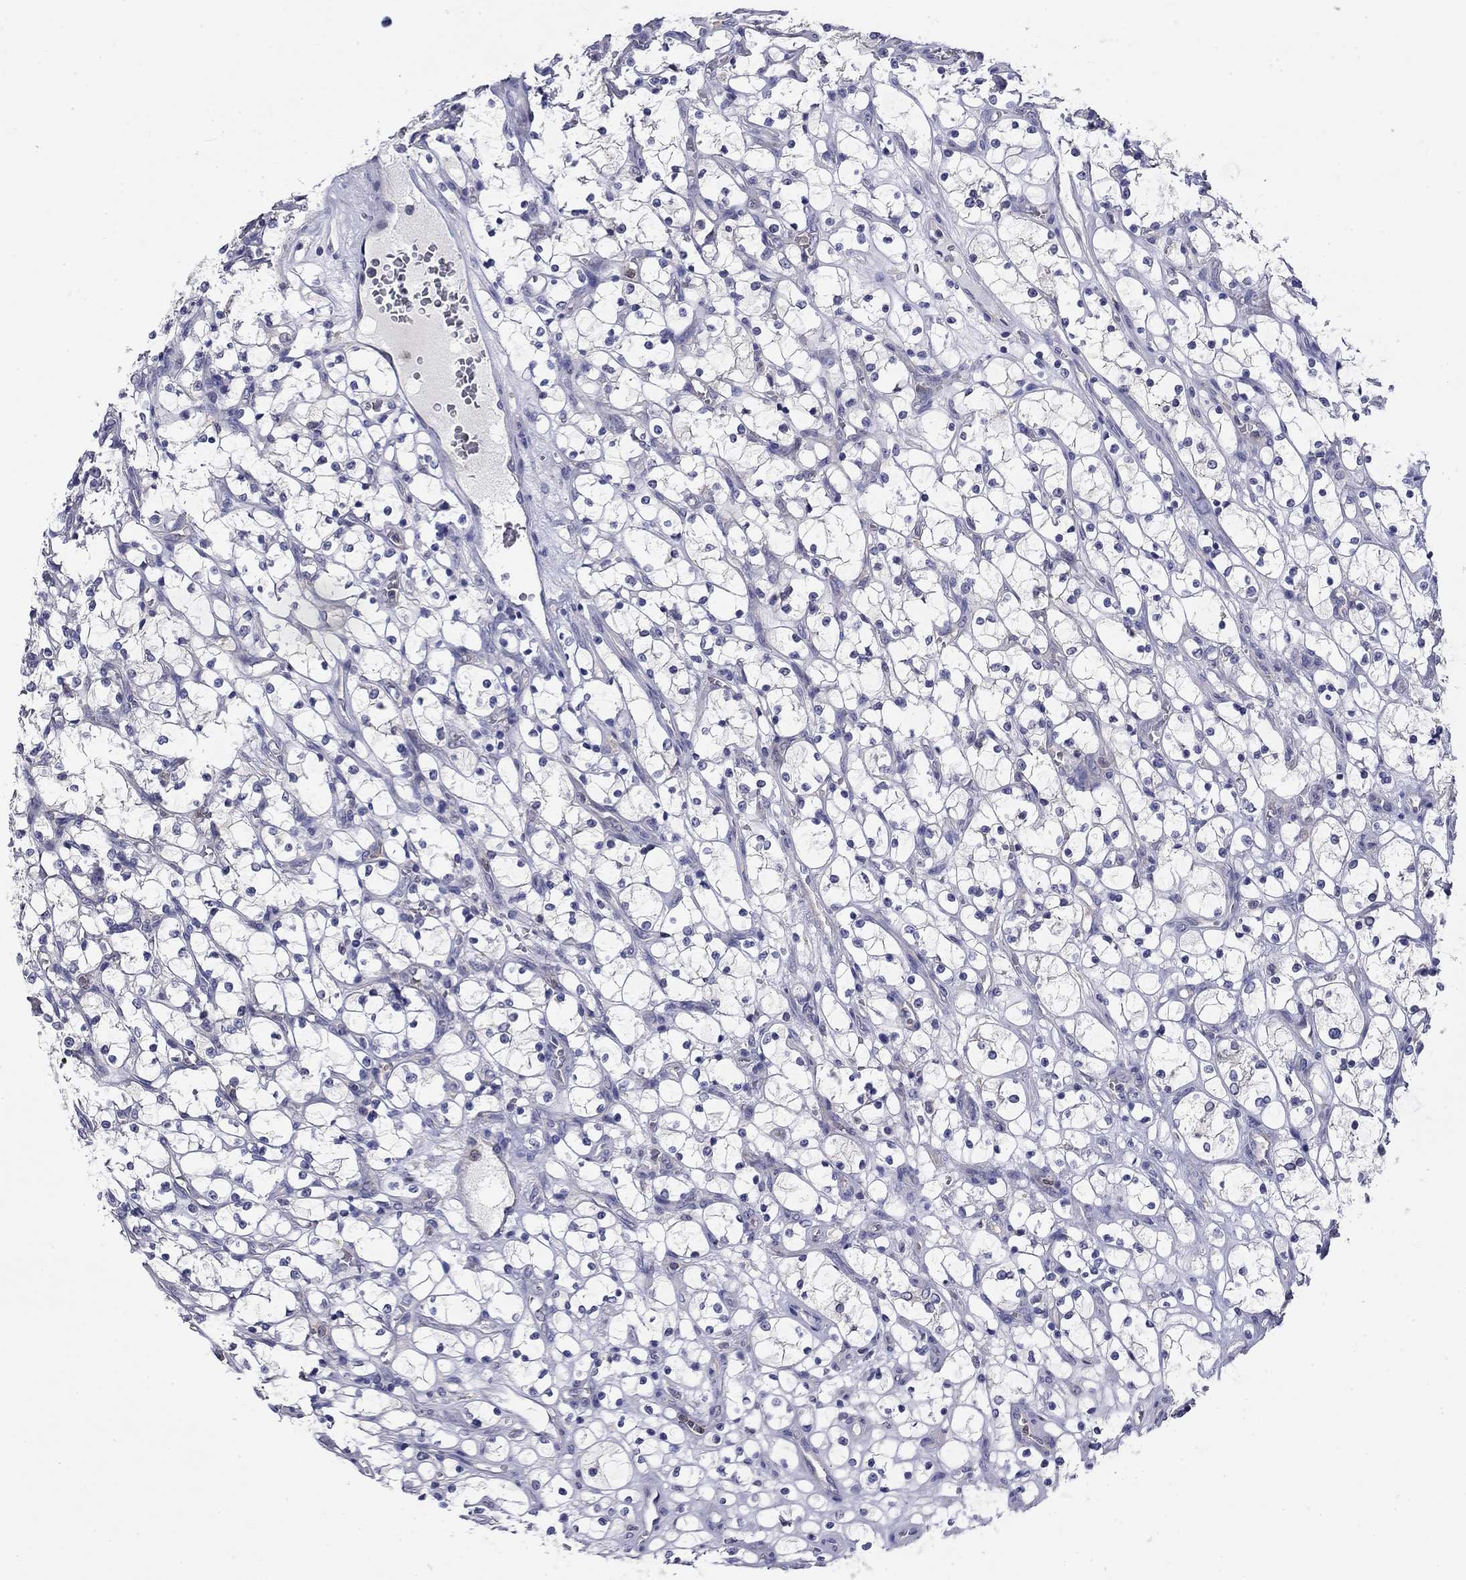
{"staining": {"intensity": "negative", "quantity": "none", "location": "none"}, "tissue": "renal cancer", "cell_type": "Tumor cells", "image_type": "cancer", "snomed": [{"axis": "morphology", "description": "Adenocarcinoma, NOS"}, {"axis": "topography", "description": "Kidney"}], "caption": "High power microscopy image of an immunohistochemistry photomicrograph of renal cancer (adenocarcinoma), revealing no significant staining in tumor cells. (Immunohistochemistry, brightfield microscopy, high magnification).", "gene": "POU2F2", "patient": {"sex": "female", "age": 69}}